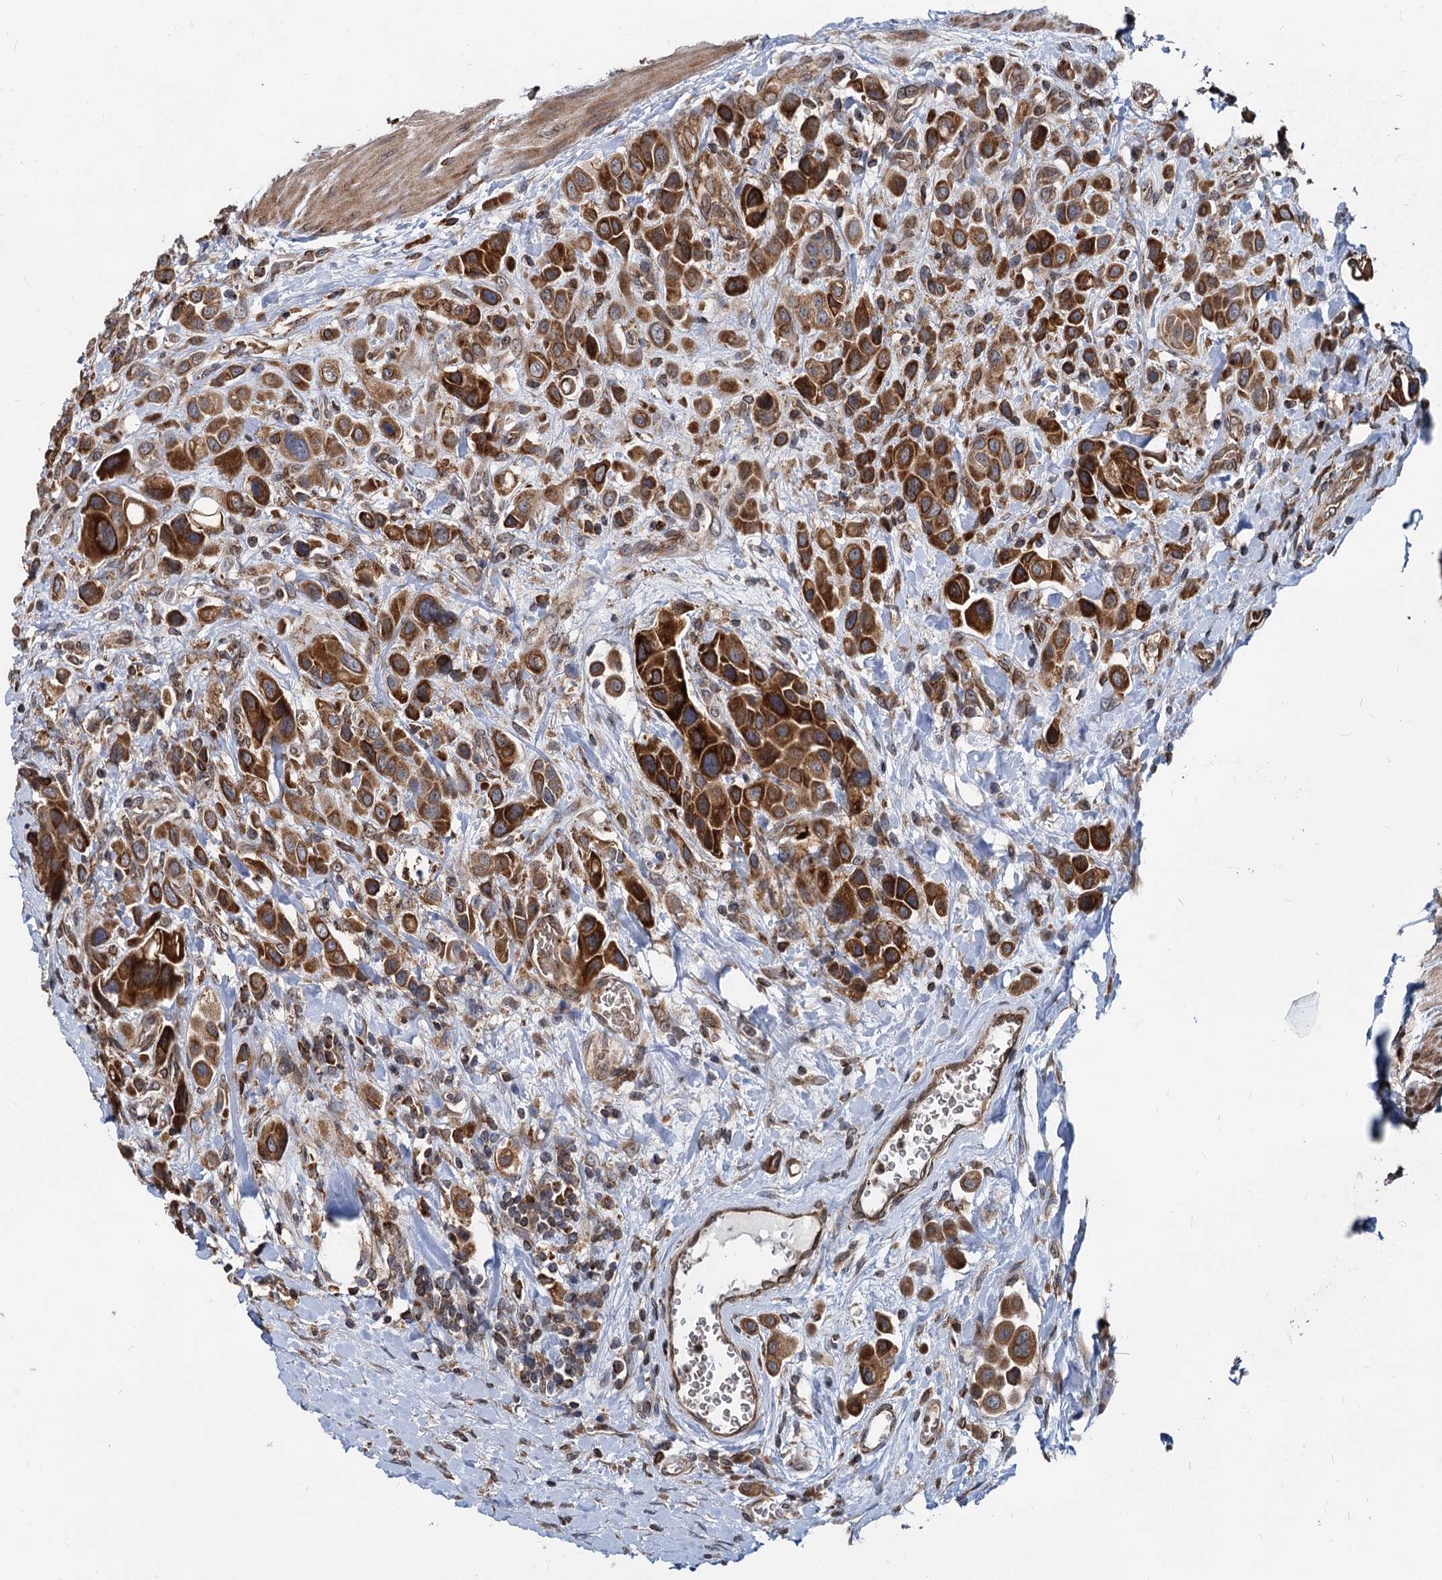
{"staining": {"intensity": "strong", "quantity": ">75%", "location": "cytoplasmic/membranous"}, "tissue": "urothelial cancer", "cell_type": "Tumor cells", "image_type": "cancer", "snomed": [{"axis": "morphology", "description": "Urothelial carcinoma, High grade"}, {"axis": "topography", "description": "Urinary bladder"}], "caption": "Human urothelial cancer stained for a protein (brown) exhibits strong cytoplasmic/membranous positive expression in about >75% of tumor cells.", "gene": "STIM1", "patient": {"sex": "male", "age": 50}}